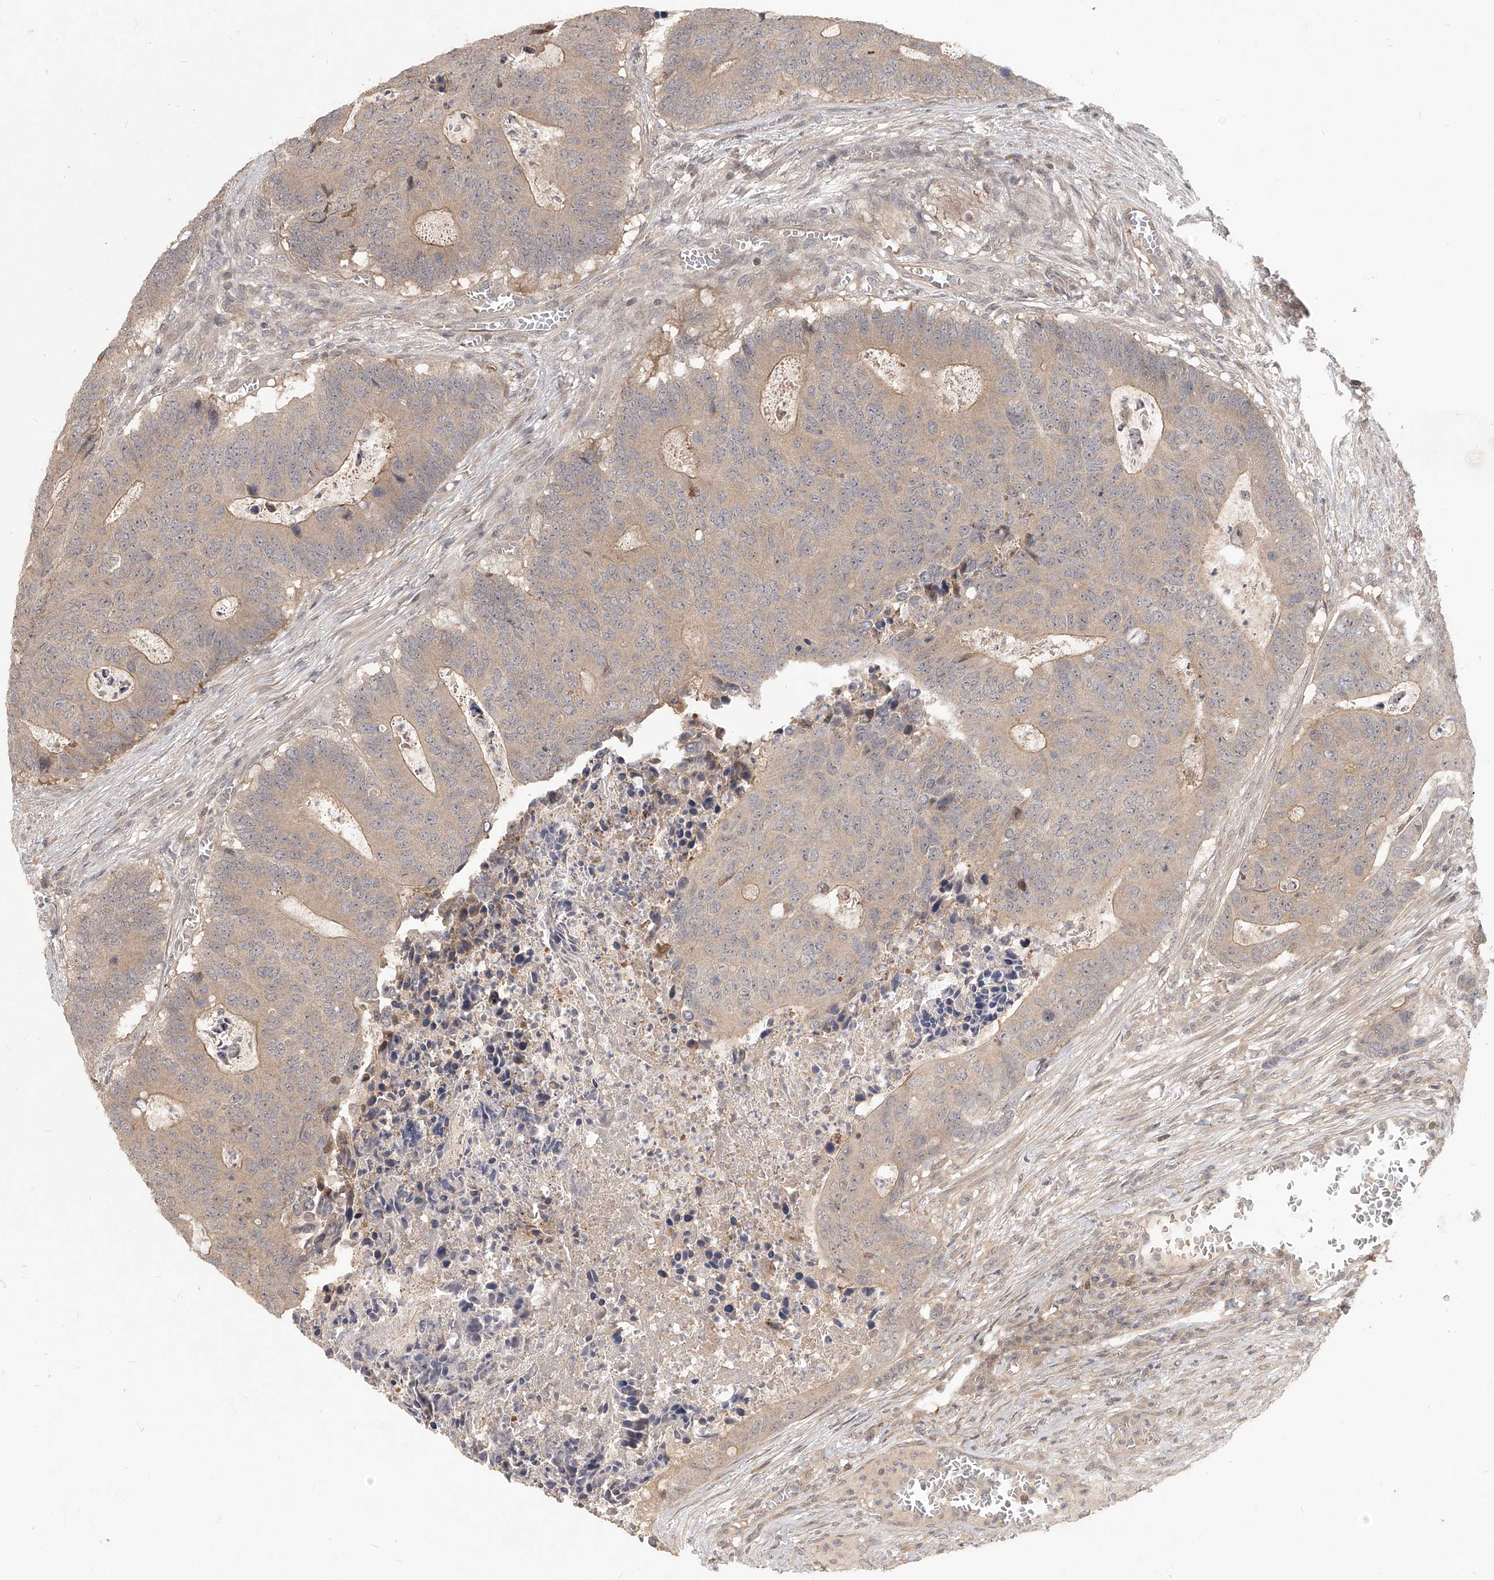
{"staining": {"intensity": "weak", "quantity": "25%-75%", "location": "cytoplasmic/membranous"}, "tissue": "colorectal cancer", "cell_type": "Tumor cells", "image_type": "cancer", "snomed": [{"axis": "morphology", "description": "Adenocarcinoma, NOS"}, {"axis": "topography", "description": "Colon"}], "caption": "Adenocarcinoma (colorectal) stained for a protein (brown) shows weak cytoplasmic/membranous positive staining in approximately 25%-75% of tumor cells.", "gene": "SLC37A1", "patient": {"sex": "male", "age": 87}}